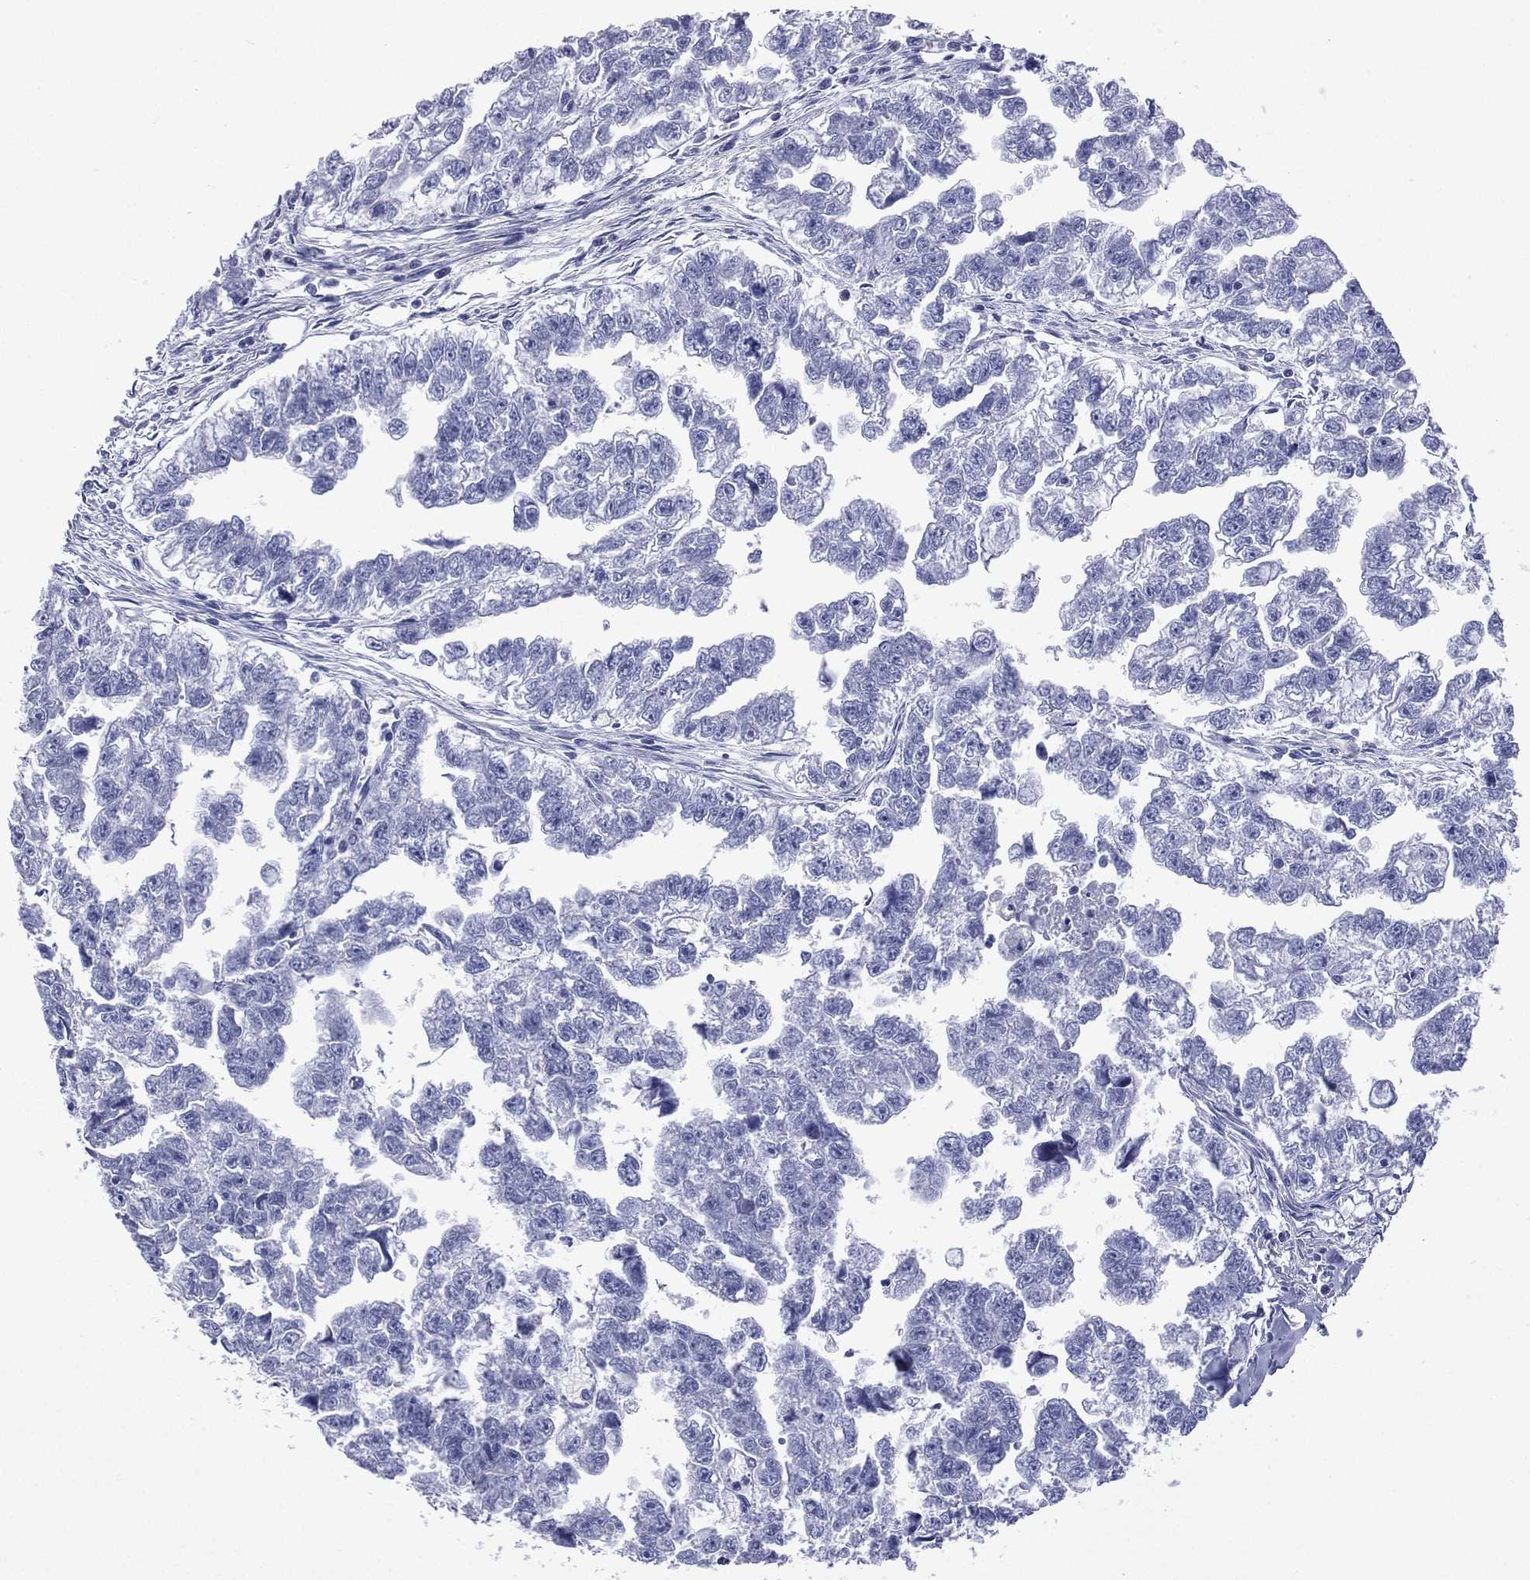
{"staining": {"intensity": "negative", "quantity": "none", "location": "none"}, "tissue": "testis cancer", "cell_type": "Tumor cells", "image_type": "cancer", "snomed": [{"axis": "morphology", "description": "Carcinoma, Embryonal, NOS"}, {"axis": "morphology", "description": "Teratoma, malignant, NOS"}, {"axis": "topography", "description": "Testis"}], "caption": "Testis cancer (teratoma (malignant)) stained for a protein using immunohistochemistry exhibits no positivity tumor cells.", "gene": "CES2", "patient": {"sex": "male", "age": 44}}